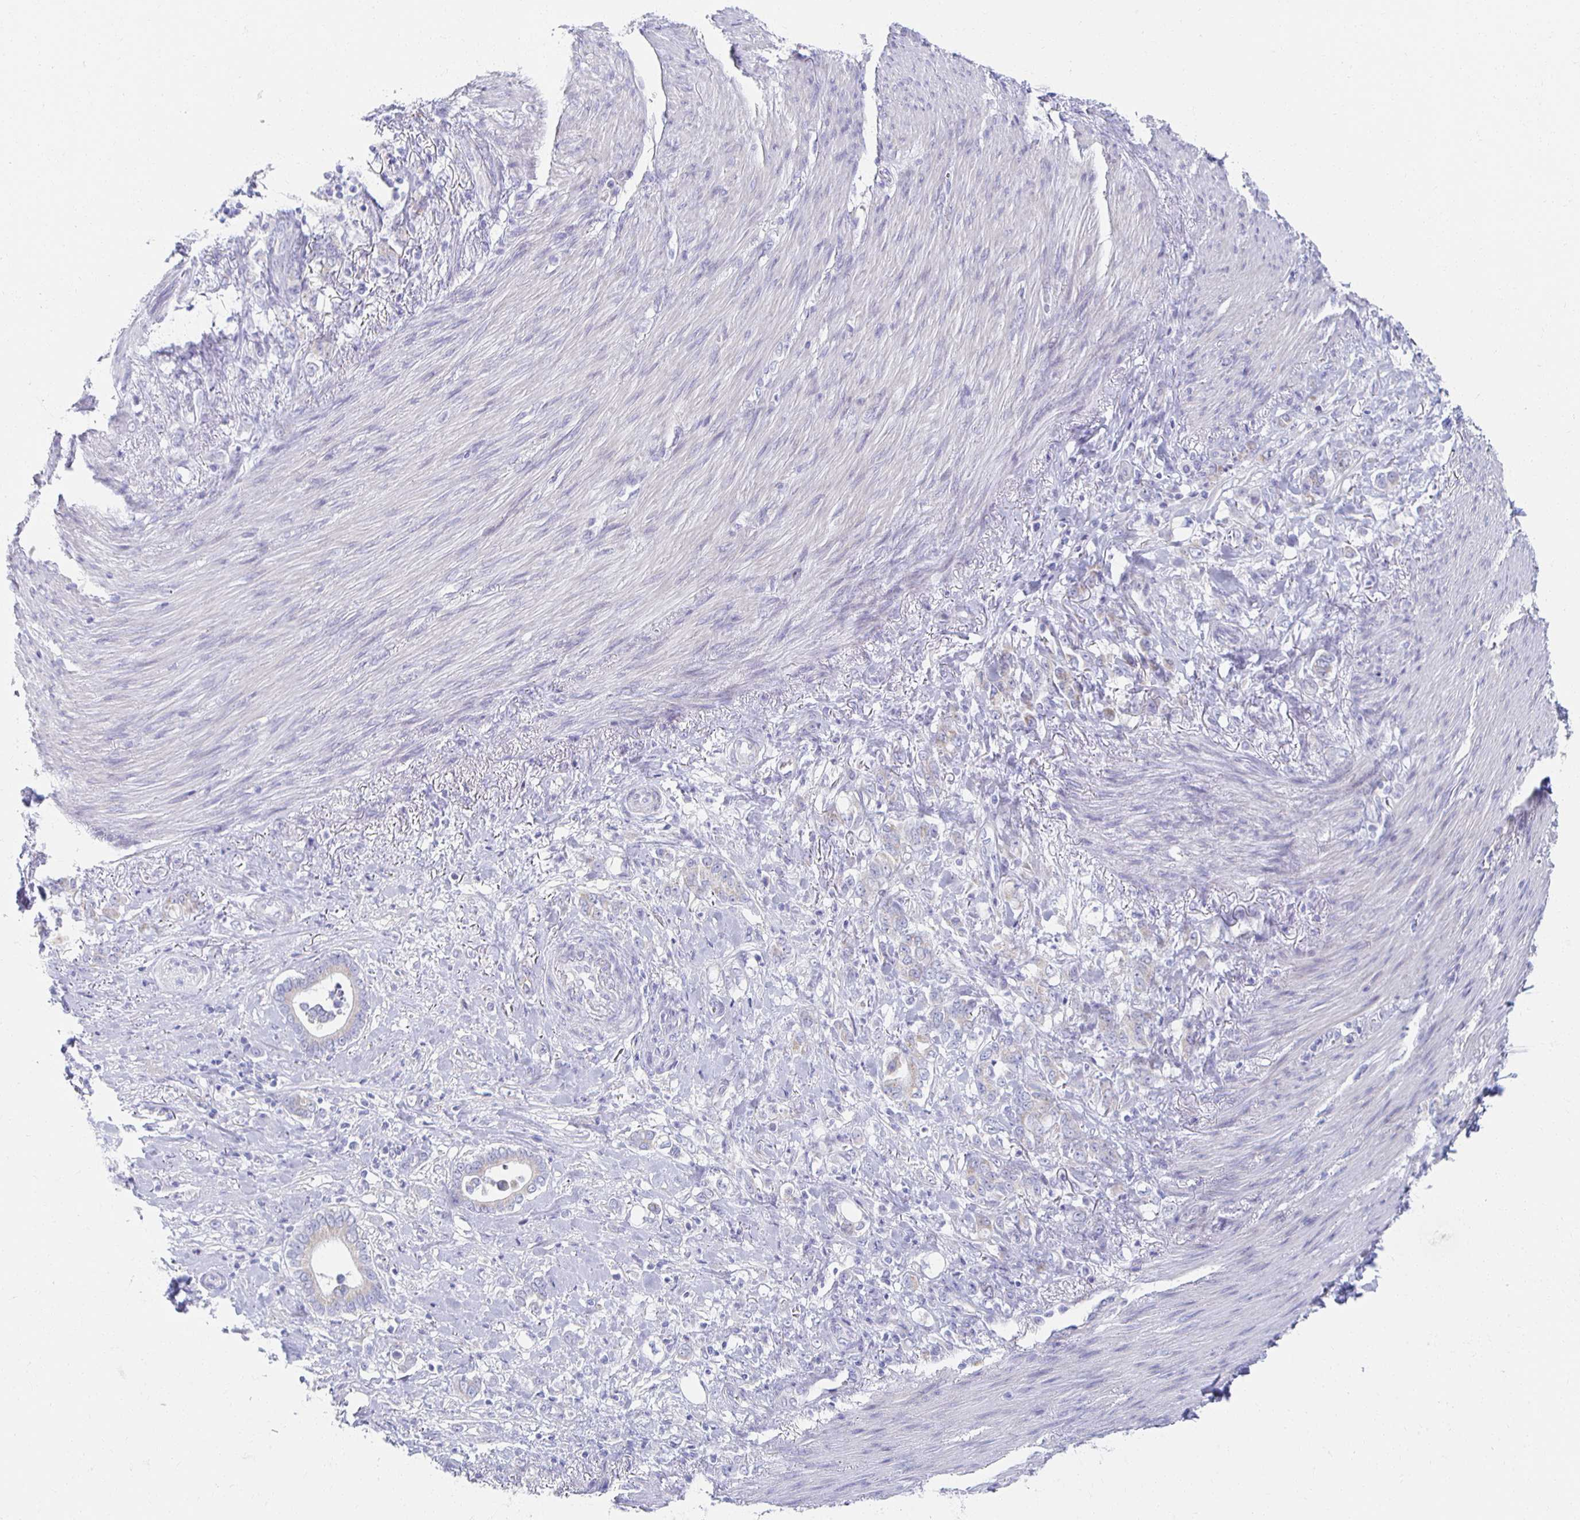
{"staining": {"intensity": "weak", "quantity": "25%-75%", "location": "cytoplasmic/membranous"}, "tissue": "stomach cancer", "cell_type": "Tumor cells", "image_type": "cancer", "snomed": [{"axis": "morphology", "description": "Adenocarcinoma, NOS"}, {"axis": "topography", "description": "Stomach"}], "caption": "High-magnification brightfield microscopy of stomach cancer stained with DAB (brown) and counterstained with hematoxylin (blue). tumor cells exhibit weak cytoplasmic/membranous expression is present in about25%-75% of cells.", "gene": "TEX44", "patient": {"sex": "female", "age": 79}}